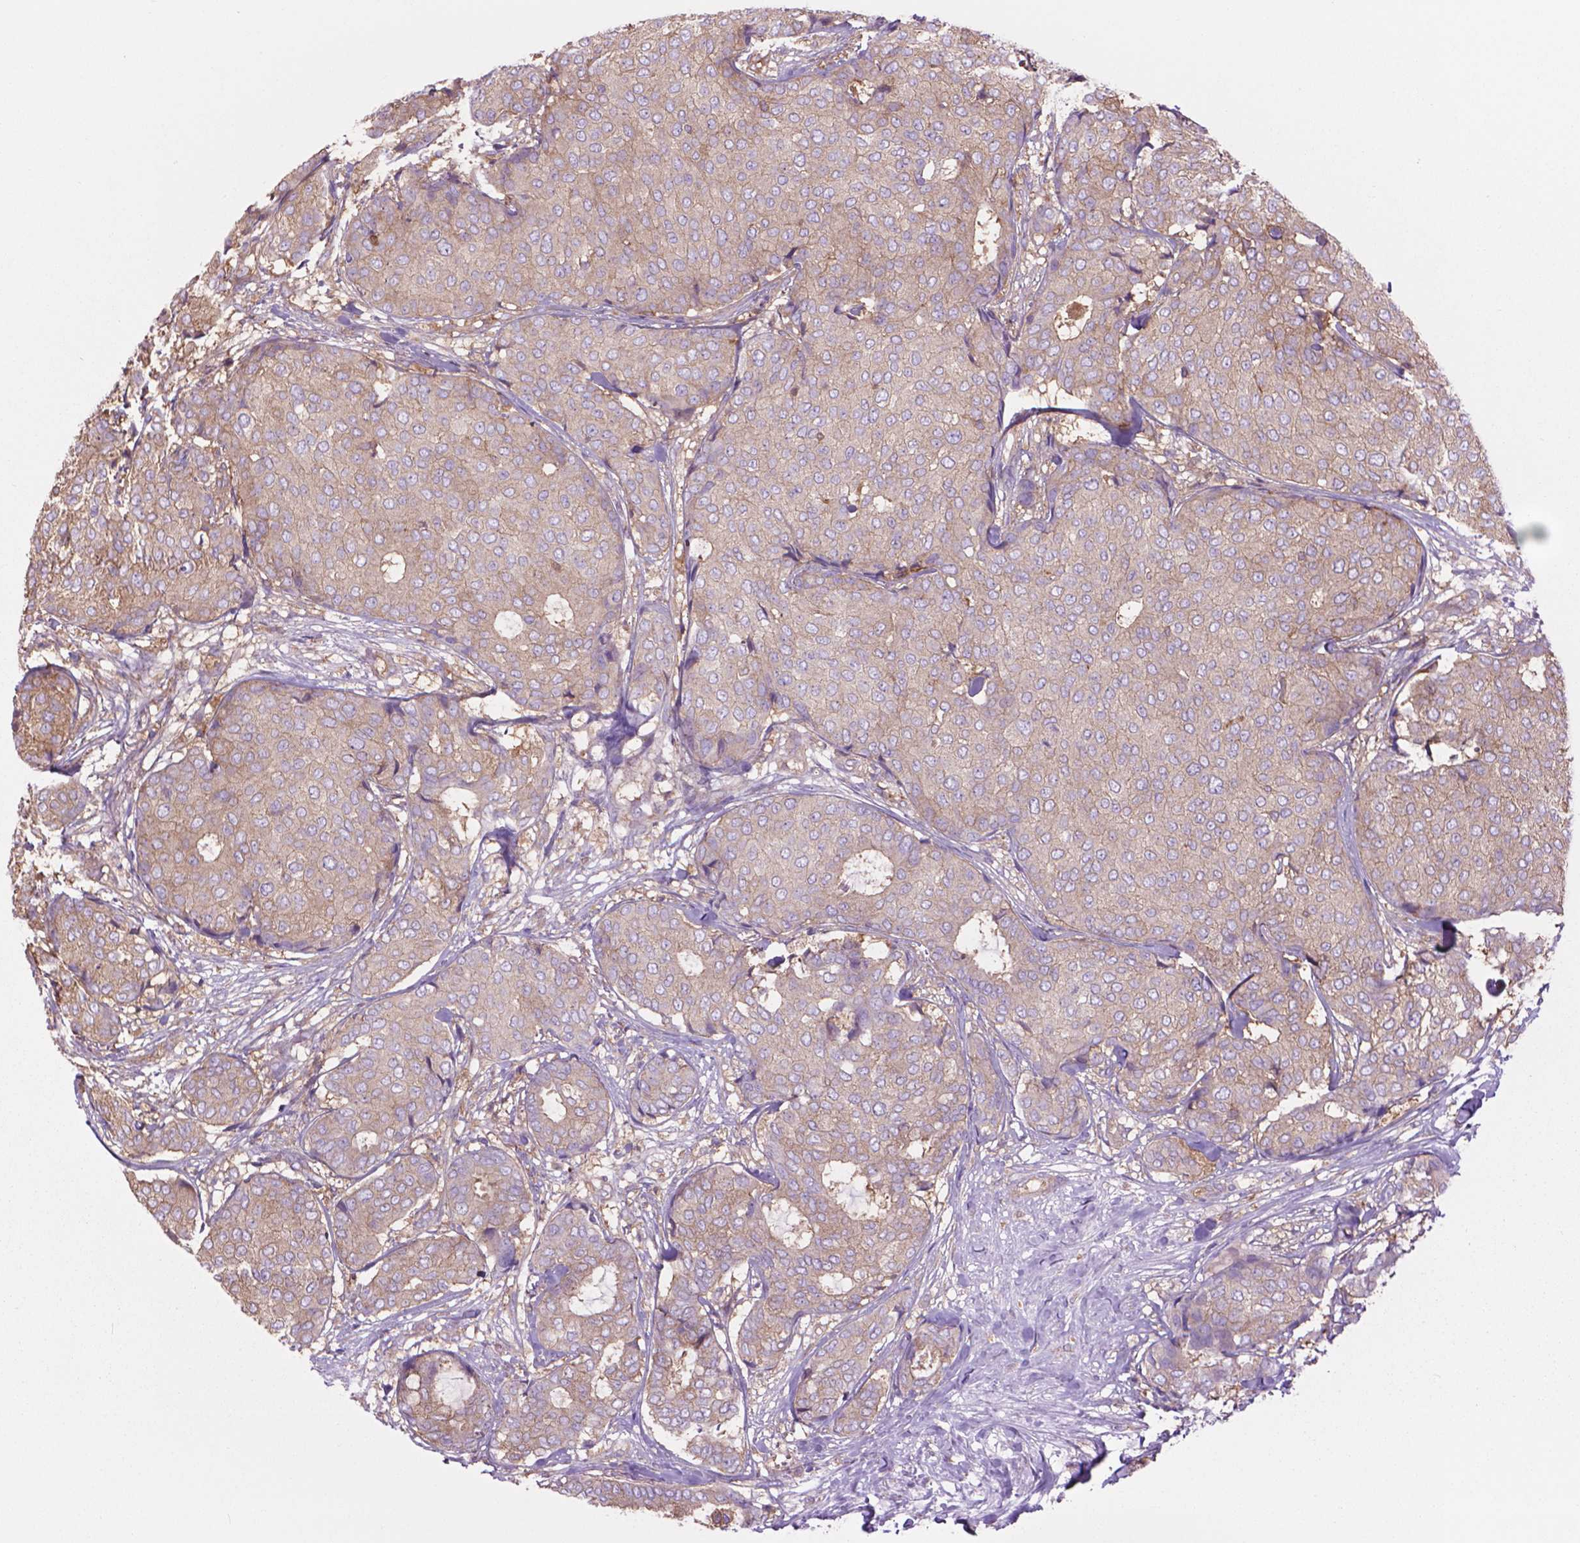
{"staining": {"intensity": "negative", "quantity": "none", "location": "none"}, "tissue": "breast cancer", "cell_type": "Tumor cells", "image_type": "cancer", "snomed": [{"axis": "morphology", "description": "Duct carcinoma"}, {"axis": "topography", "description": "Breast"}], "caption": "A high-resolution micrograph shows immunohistochemistry (IHC) staining of infiltrating ductal carcinoma (breast), which demonstrates no significant expression in tumor cells. The staining is performed using DAB brown chromogen with nuclei counter-stained in using hematoxylin.", "gene": "CORO1B", "patient": {"sex": "female", "age": 75}}